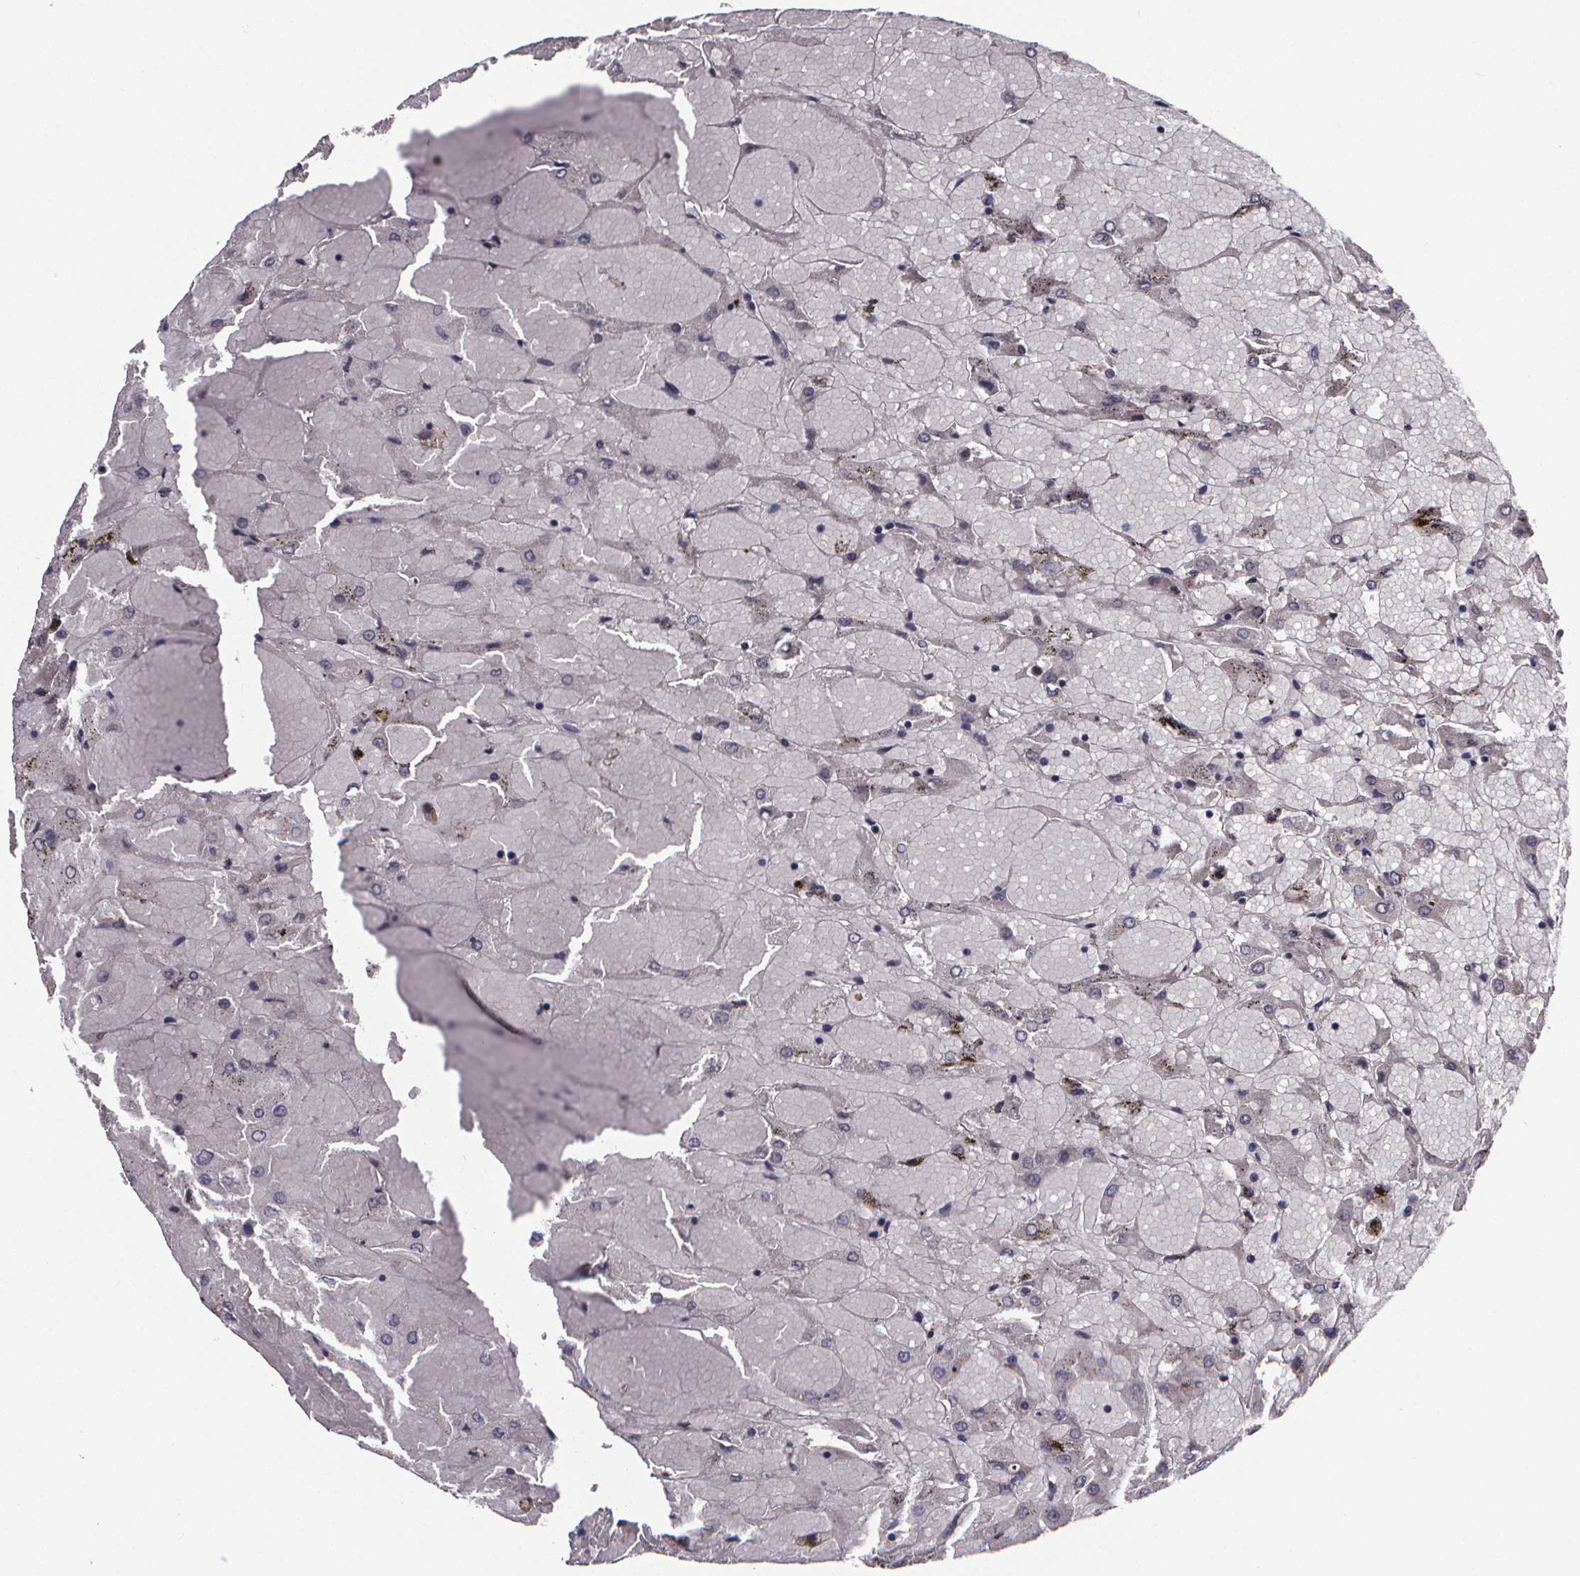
{"staining": {"intensity": "negative", "quantity": "none", "location": "none"}, "tissue": "renal cancer", "cell_type": "Tumor cells", "image_type": "cancer", "snomed": [{"axis": "morphology", "description": "Adenocarcinoma, NOS"}, {"axis": "topography", "description": "Kidney"}], "caption": "Renal cancer was stained to show a protein in brown. There is no significant expression in tumor cells.", "gene": "AGT", "patient": {"sex": "male", "age": 72}}